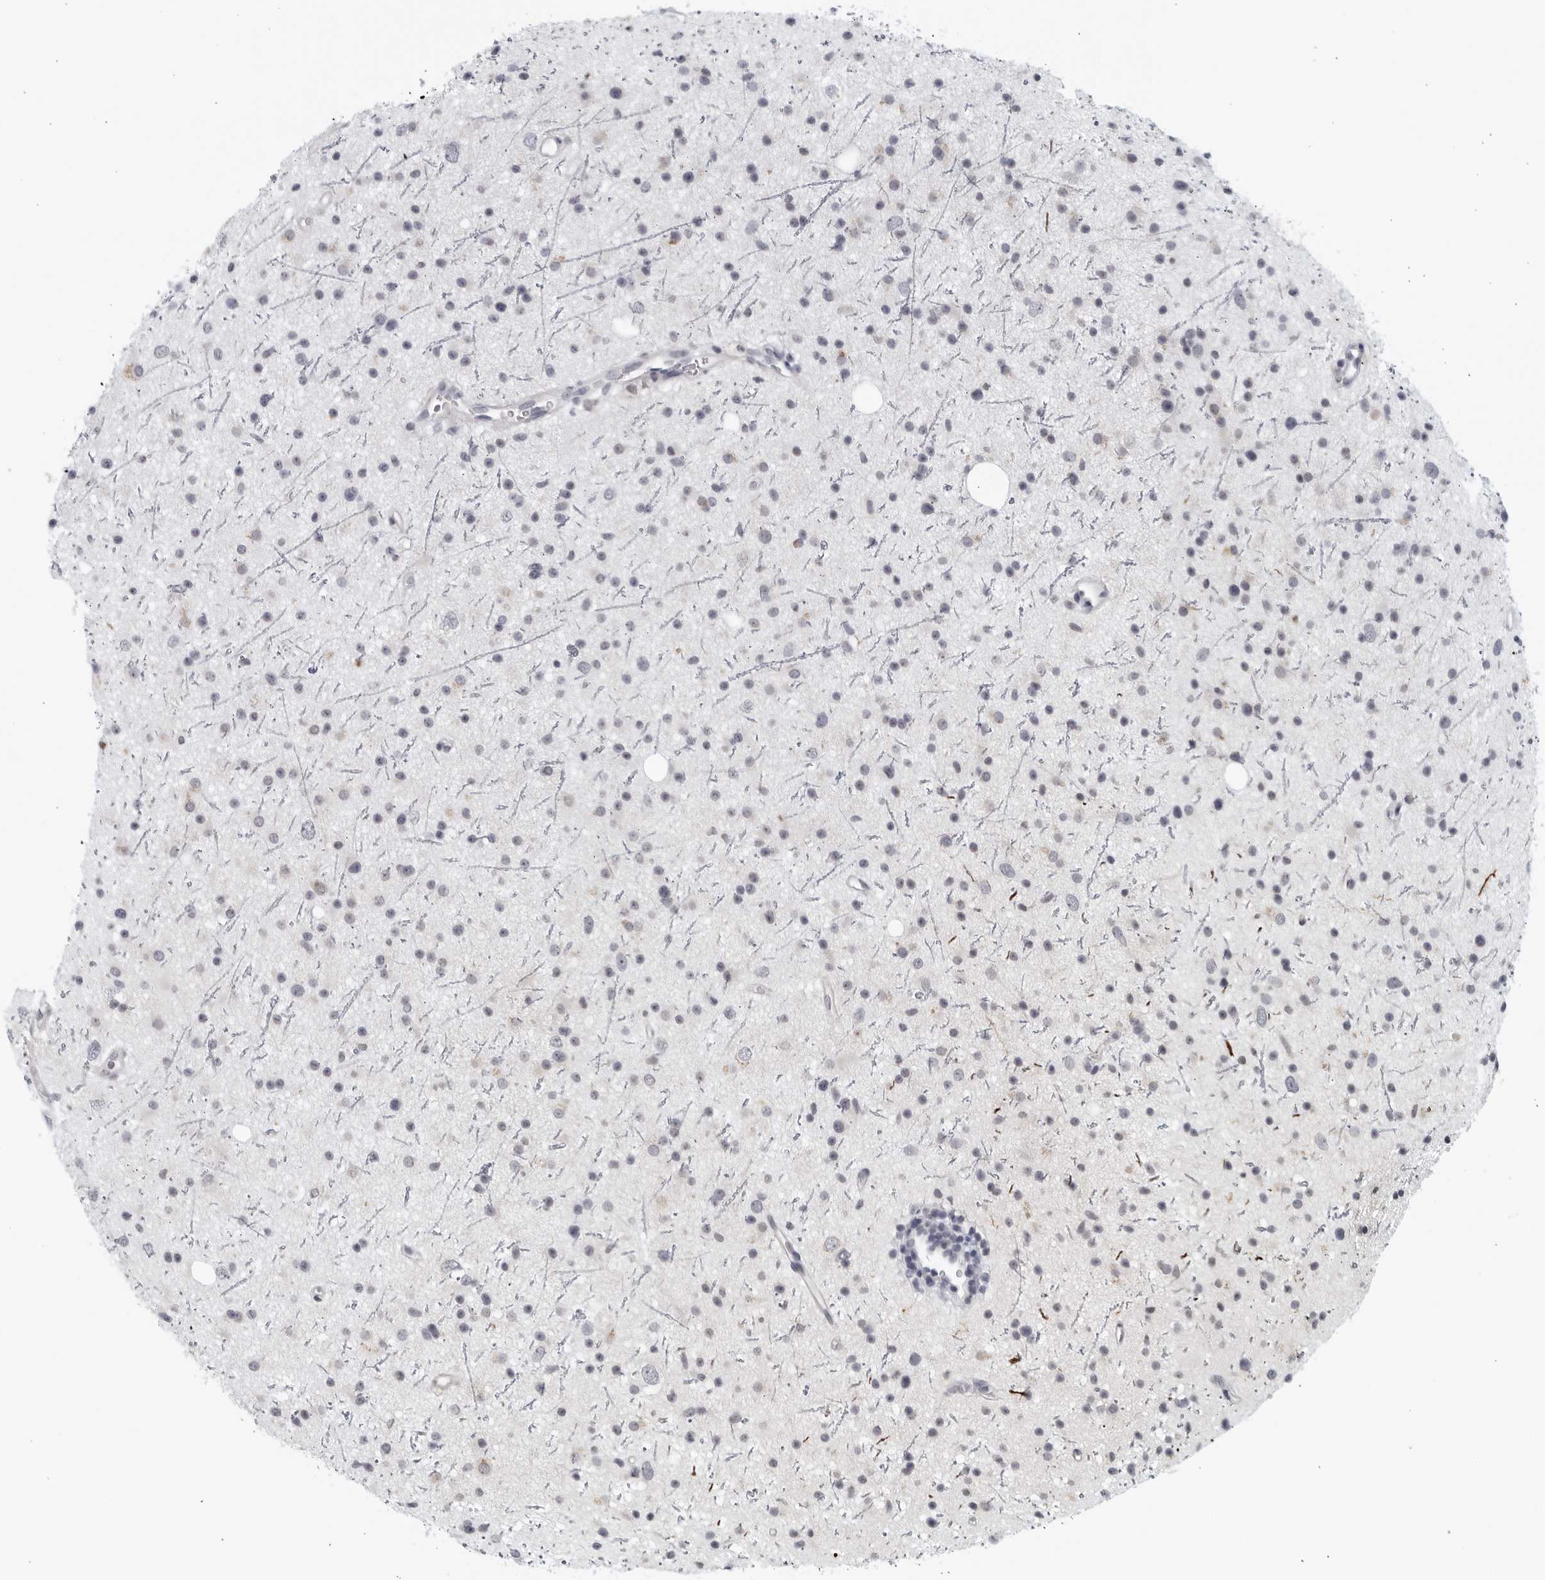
{"staining": {"intensity": "negative", "quantity": "none", "location": "none"}, "tissue": "glioma", "cell_type": "Tumor cells", "image_type": "cancer", "snomed": [{"axis": "morphology", "description": "Glioma, malignant, Low grade"}, {"axis": "topography", "description": "Cerebral cortex"}], "caption": "High power microscopy photomicrograph of an IHC histopathology image of malignant glioma (low-grade), revealing no significant positivity in tumor cells.", "gene": "MATN1", "patient": {"sex": "female", "age": 39}}